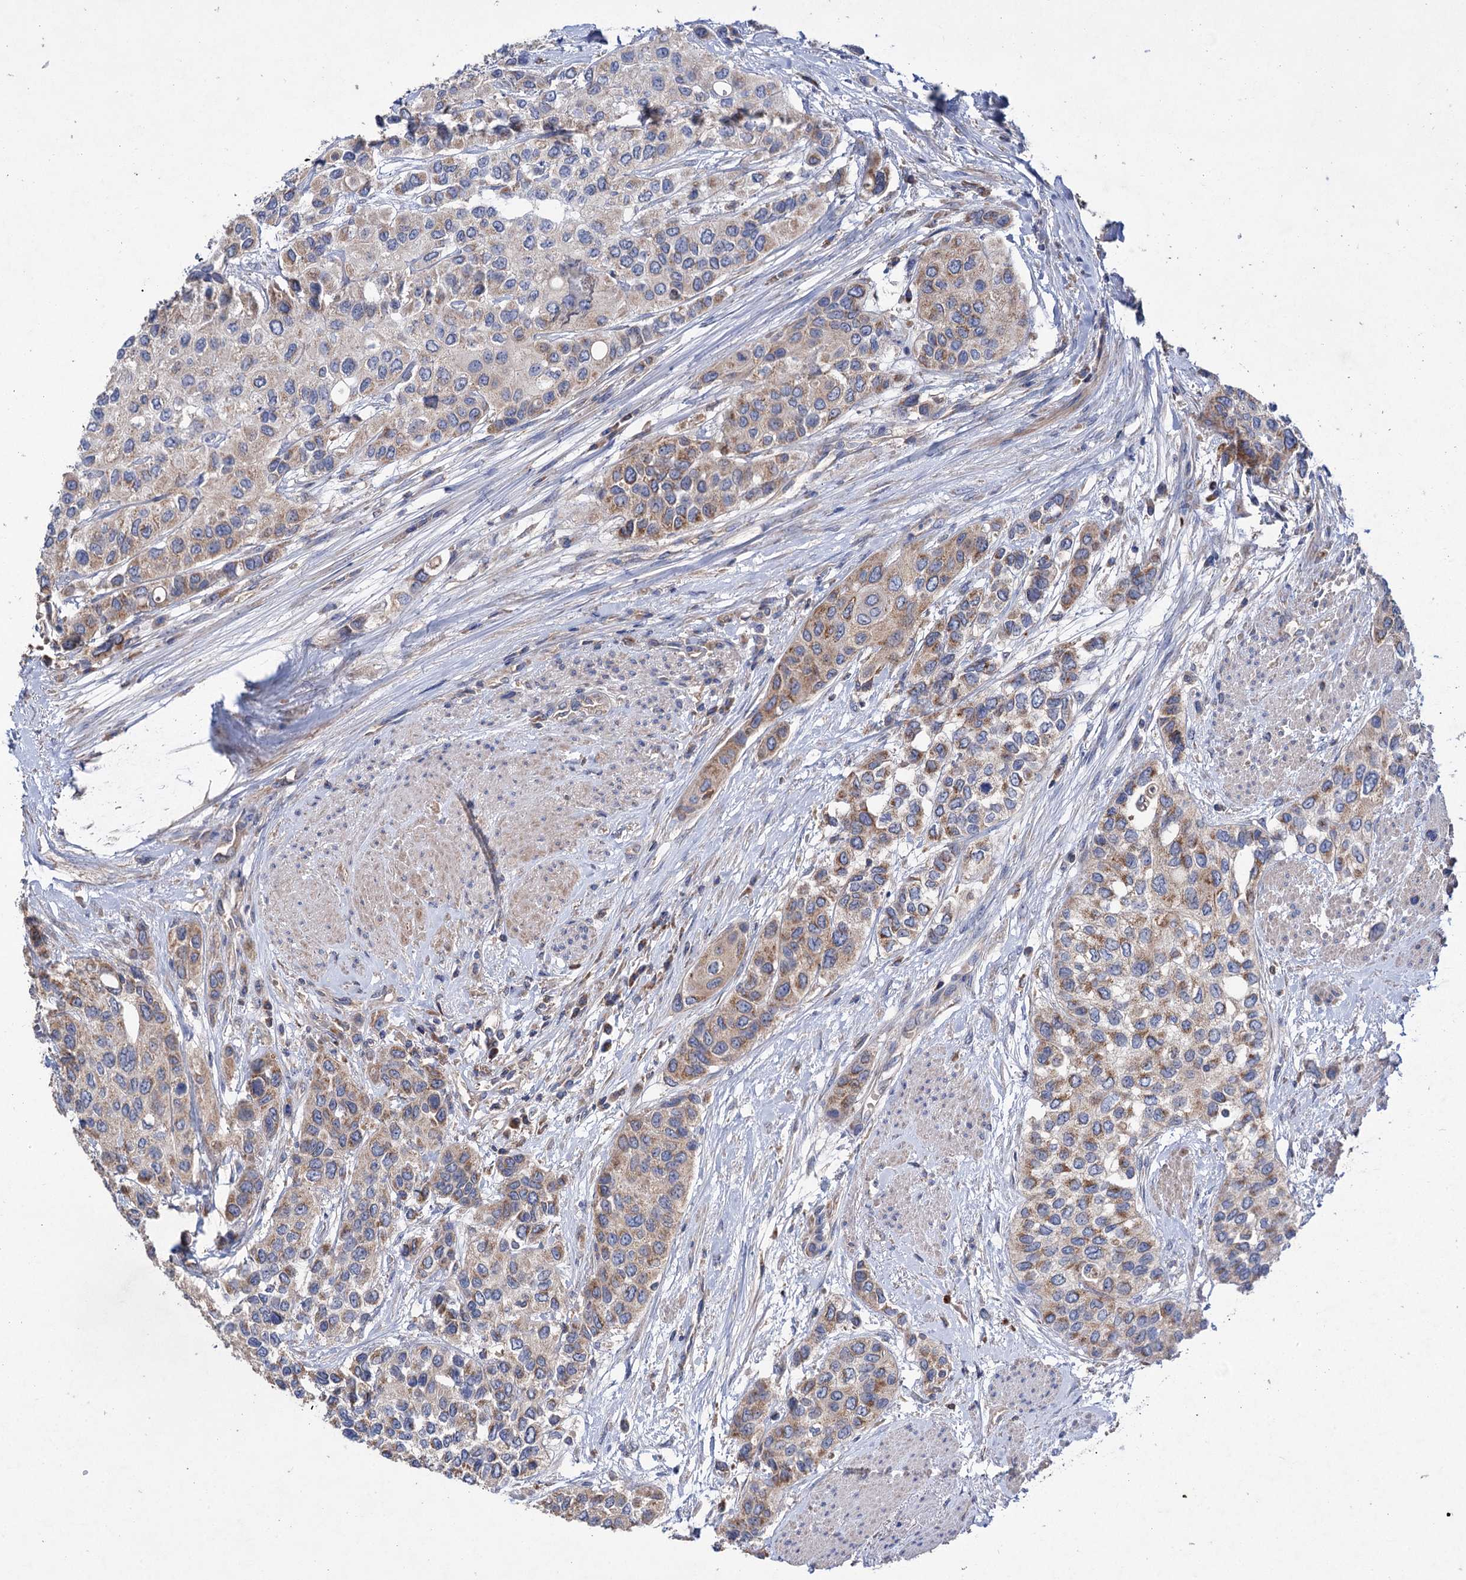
{"staining": {"intensity": "weak", "quantity": "25%-75%", "location": "cytoplasmic/membranous"}, "tissue": "urothelial cancer", "cell_type": "Tumor cells", "image_type": "cancer", "snomed": [{"axis": "morphology", "description": "Normal tissue, NOS"}, {"axis": "morphology", "description": "Urothelial carcinoma, High grade"}, {"axis": "topography", "description": "Vascular tissue"}, {"axis": "topography", "description": "Urinary bladder"}], "caption": "Immunohistochemistry (IHC) (DAB (3,3'-diaminobenzidine)) staining of human urothelial carcinoma (high-grade) displays weak cytoplasmic/membranous protein staining in approximately 25%-75% of tumor cells.", "gene": "CLPB", "patient": {"sex": "female", "age": 56}}